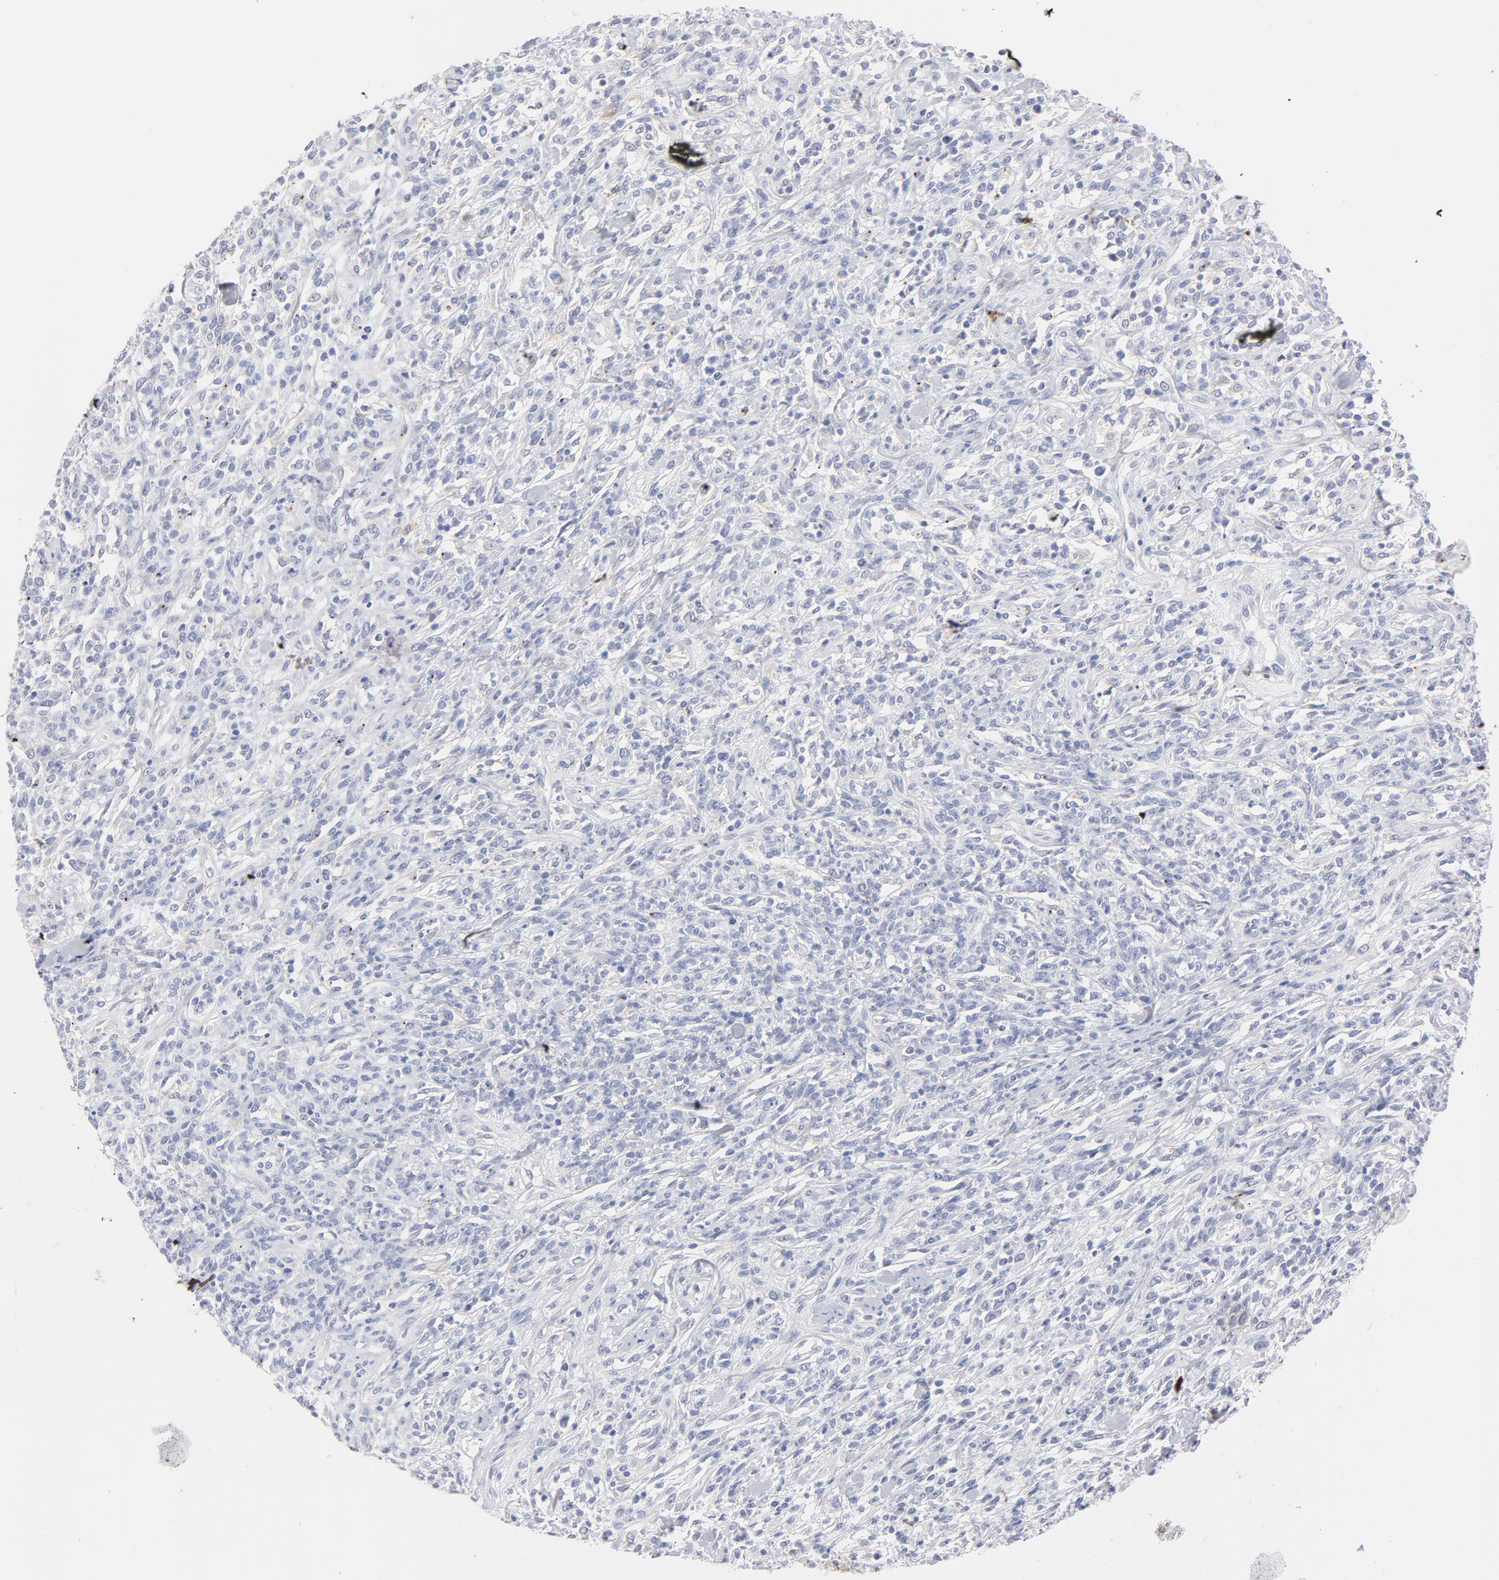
{"staining": {"intensity": "negative", "quantity": "none", "location": "none"}, "tissue": "lymphoma", "cell_type": "Tumor cells", "image_type": "cancer", "snomed": [{"axis": "morphology", "description": "Malignant lymphoma, non-Hodgkin's type, High grade"}, {"axis": "topography", "description": "Lymph node"}], "caption": "Immunohistochemistry histopathology image of neoplastic tissue: human lymphoma stained with DAB reveals no significant protein staining in tumor cells.", "gene": "MID1", "patient": {"sex": "female", "age": 73}}